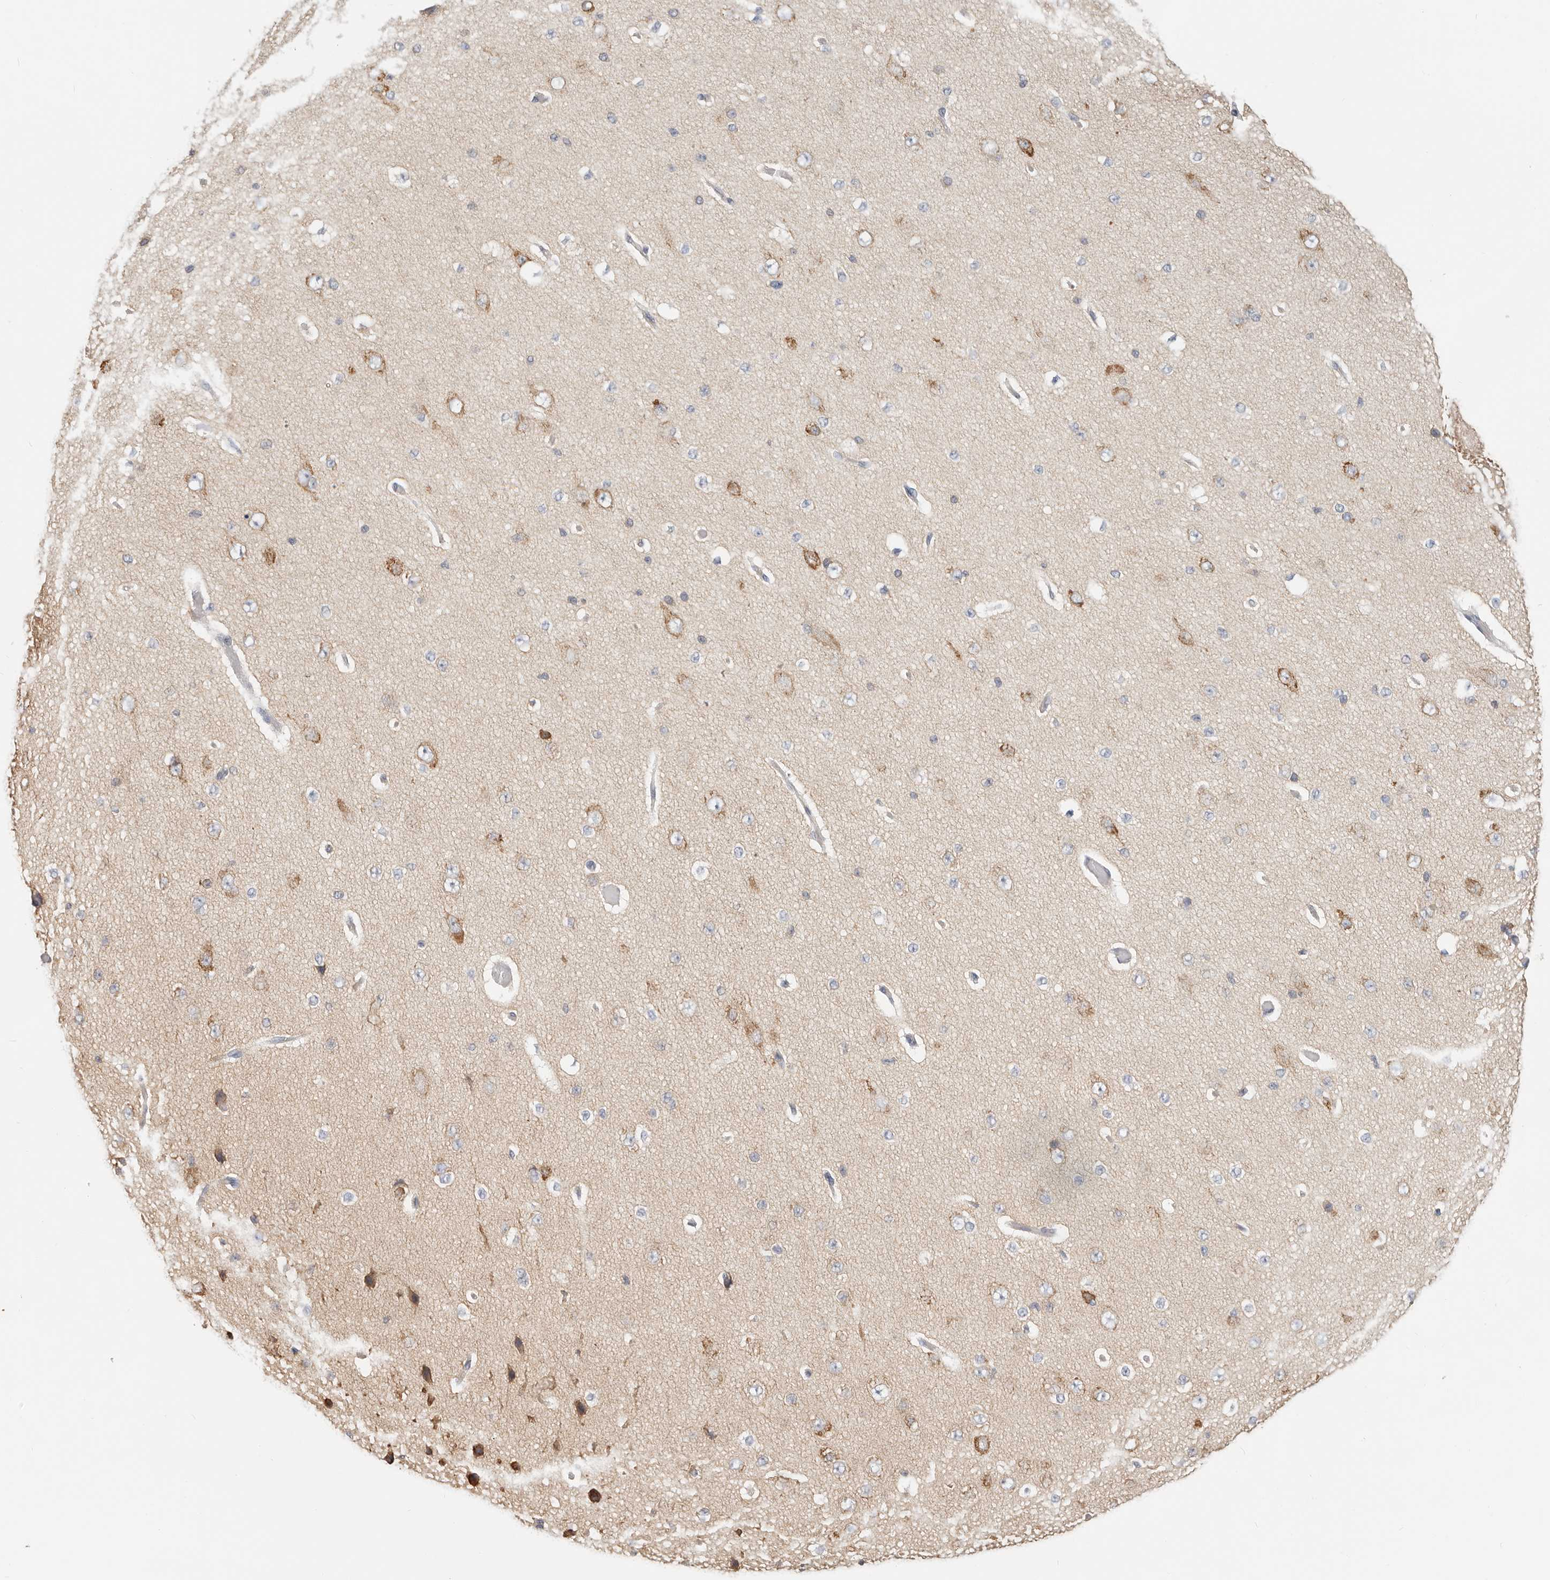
{"staining": {"intensity": "negative", "quantity": "none", "location": "none"}, "tissue": "cerebral cortex", "cell_type": "Endothelial cells", "image_type": "normal", "snomed": [{"axis": "morphology", "description": "Normal tissue, NOS"}, {"axis": "morphology", "description": "Developmental malformation"}, {"axis": "topography", "description": "Cerebral cortex"}], "caption": "A high-resolution photomicrograph shows immunohistochemistry (IHC) staining of benign cerebral cortex, which exhibits no significant expression in endothelial cells.", "gene": "AFDN", "patient": {"sex": "female", "age": 30}}